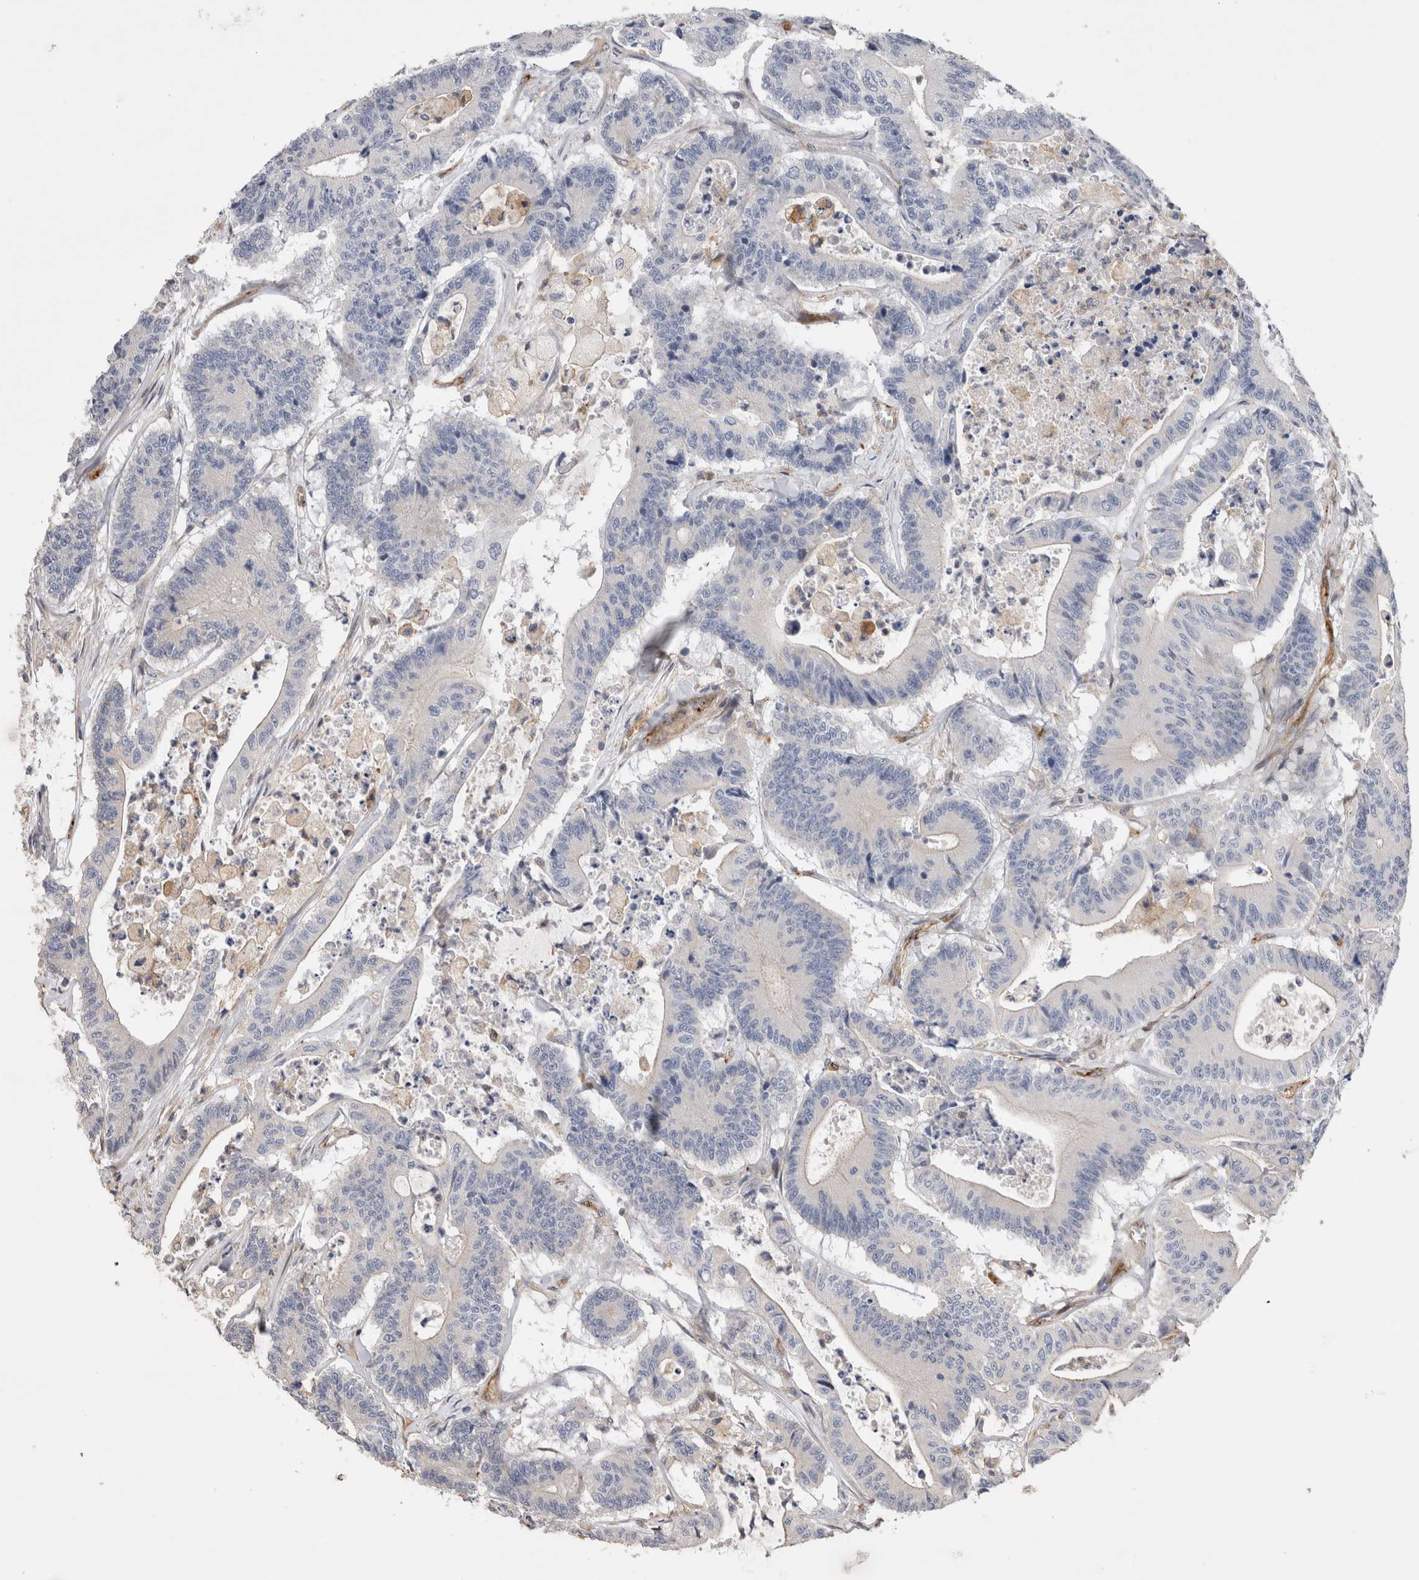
{"staining": {"intensity": "negative", "quantity": "none", "location": "none"}, "tissue": "colorectal cancer", "cell_type": "Tumor cells", "image_type": "cancer", "snomed": [{"axis": "morphology", "description": "Adenocarcinoma, NOS"}, {"axis": "topography", "description": "Colon"}], "caption": "Protein analysis of colorectal adenocarcinoma shows no significant expression in tumor cells. Nuclei are stained in blue.", "gene": "BNIP2", "patient": {"sex": "female", "age": 84}}